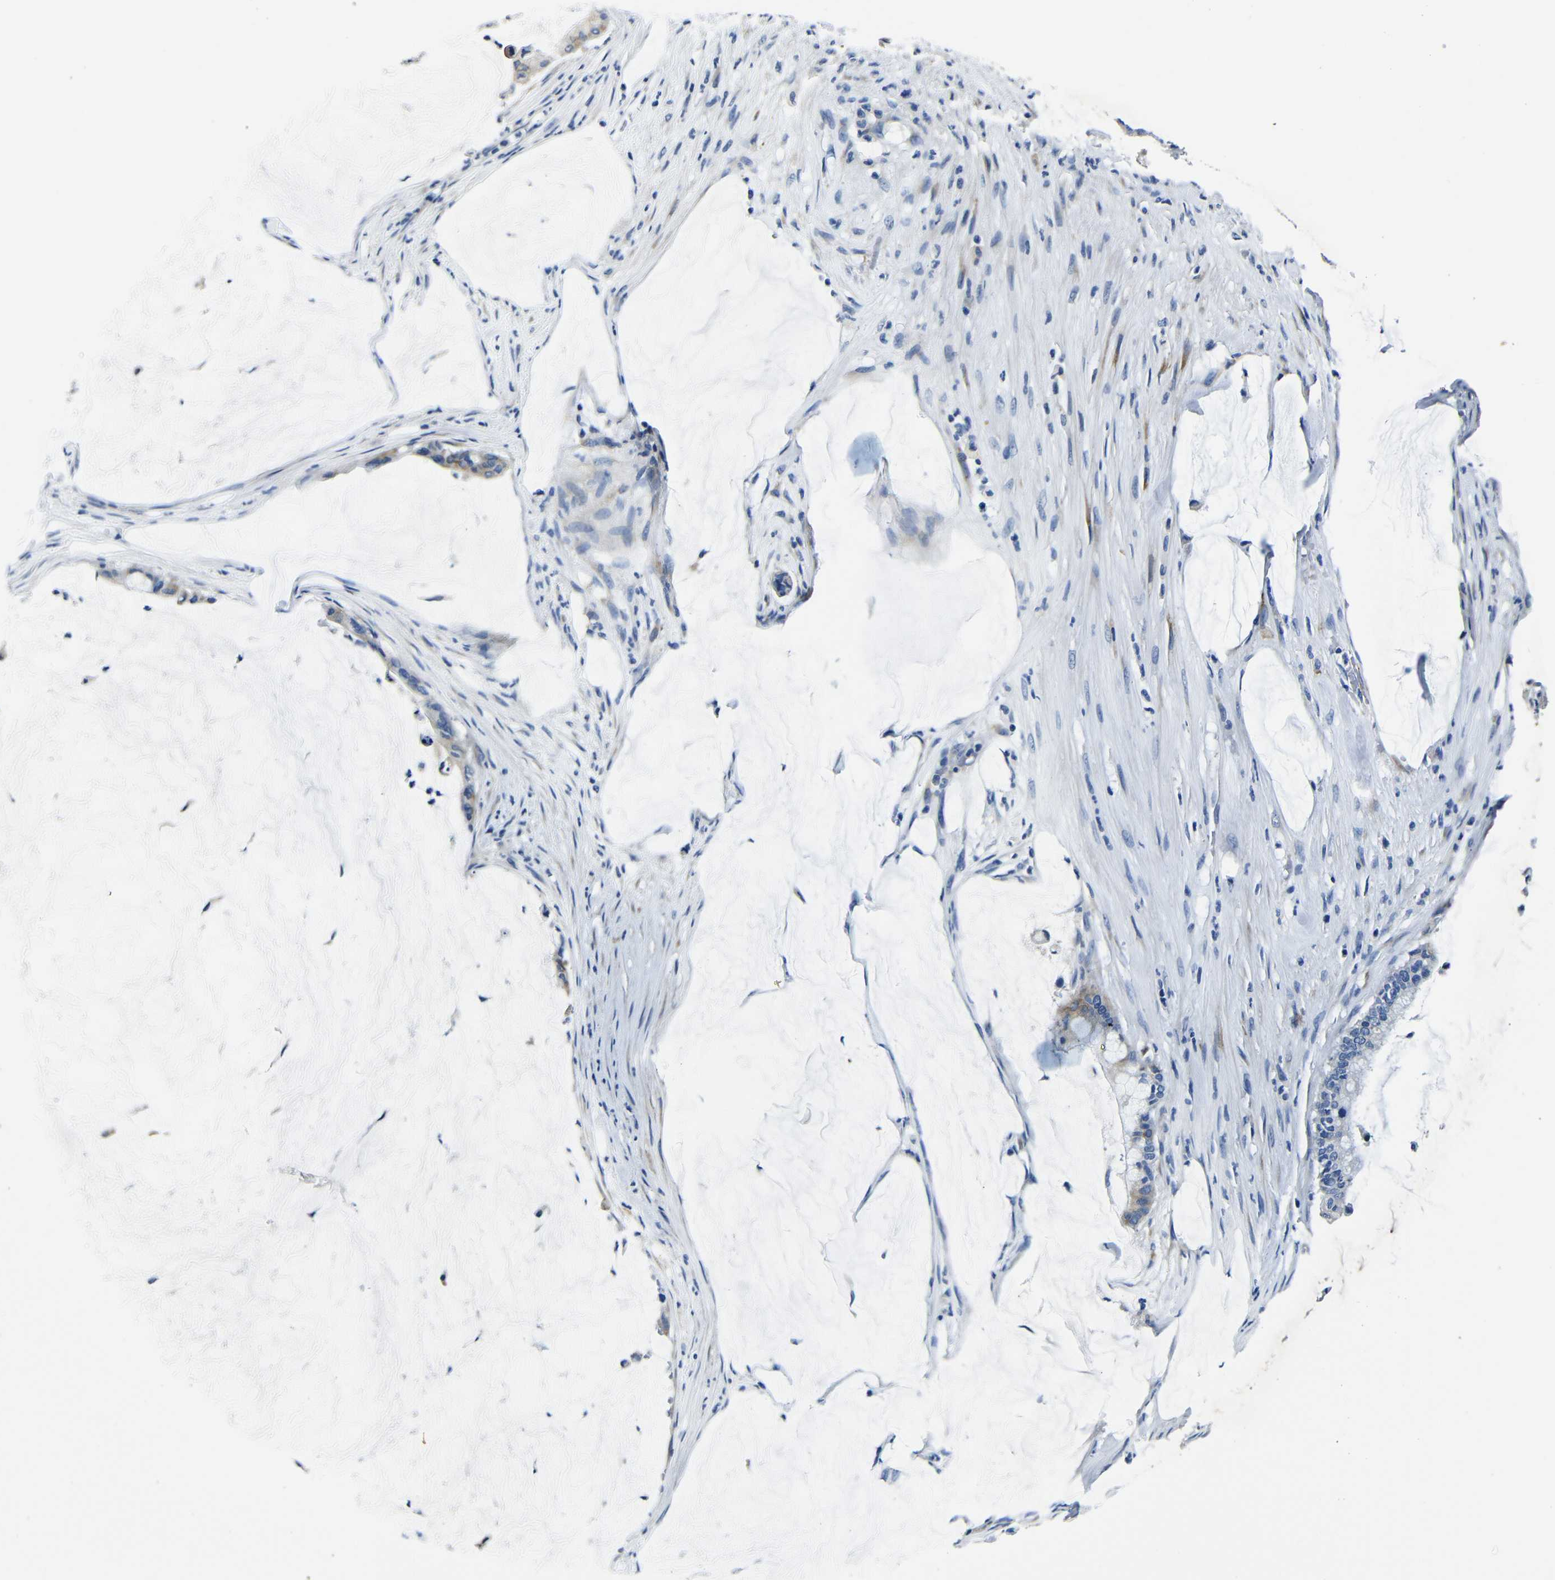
{"staining": {"intensity": "weak", "quantity": "<25%", "location": "cytoplasmic/membranous"}, "tissue": "pancreatic cancer", "cell_type": "Tumor cells", "image_type": "cancer", "snomed": [{"axis": "morphology", "description": "Adenocarcinoma, NOS"}, {"axis": "topography", "description": "Pancreas"}], "caption": "An immunohistochemistry micrograph of pancreatic cancer (adenocarcinoma) is shown. There is no staining in tumor cells of pancreatic cancer (adenocarcinoma).", "gene": "TNFAIP1", "patient": {"sex": "male", "age": 41}}